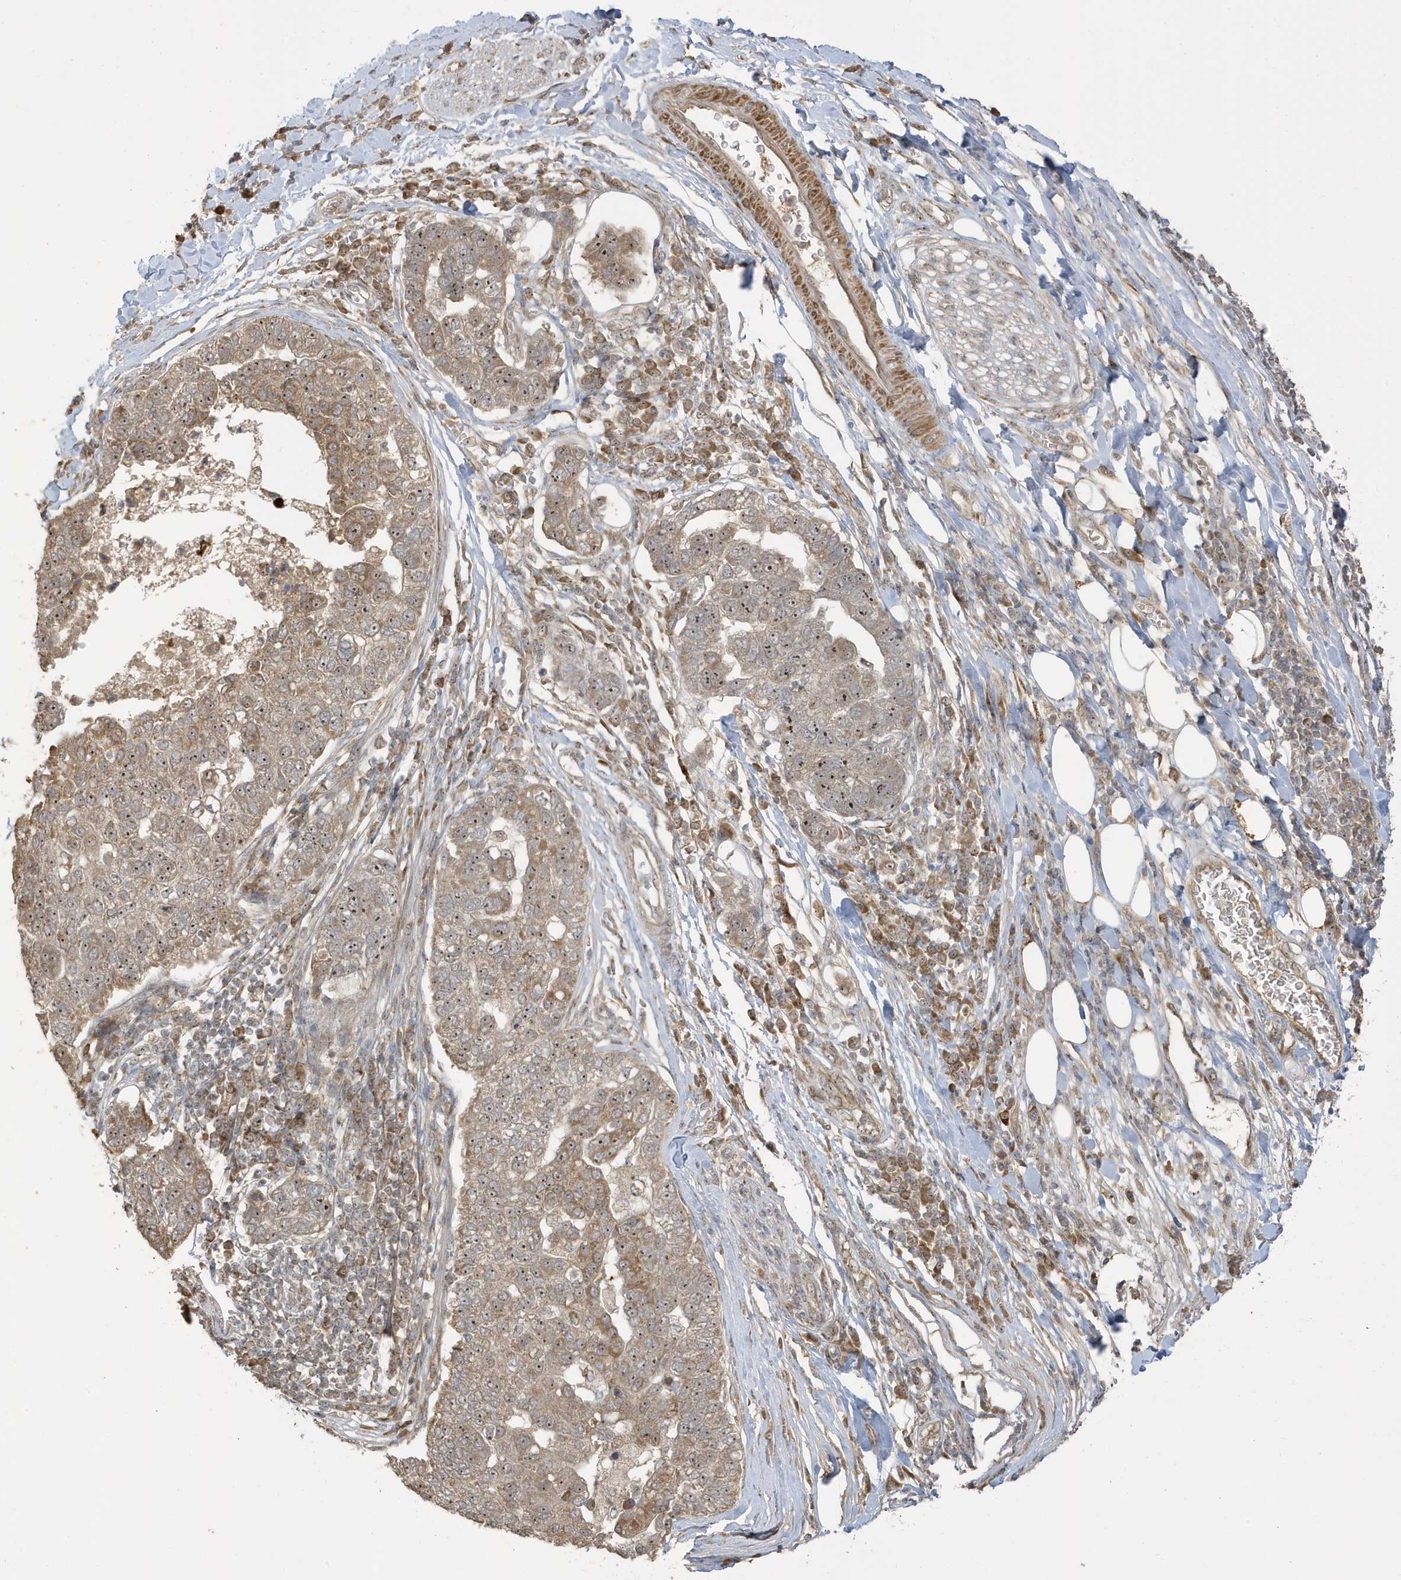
{"staining": {"intensity": "weak", "quantity": ">75%", "location": "cytoplasmic/membranous,nuclear"}, "tissue": "pancreatic cancer", "cell_type": "Tumor cells", "image_type": "cancer", "snomed": [{"axis": "morphology", "description": "Adenocarcinoma, NOS"}, {"axis": "topography", "description": "Pancreas"}], "caption": "This is an image of immunohistochemistry (IHC) staining of adenocarcinoma (pancreatic), which shows weak positivity in the cytoplasmic/membranous and nuclear of tumor cells.", "gene": "ECM2", "patient": {"sex": "female", "age": 61}}